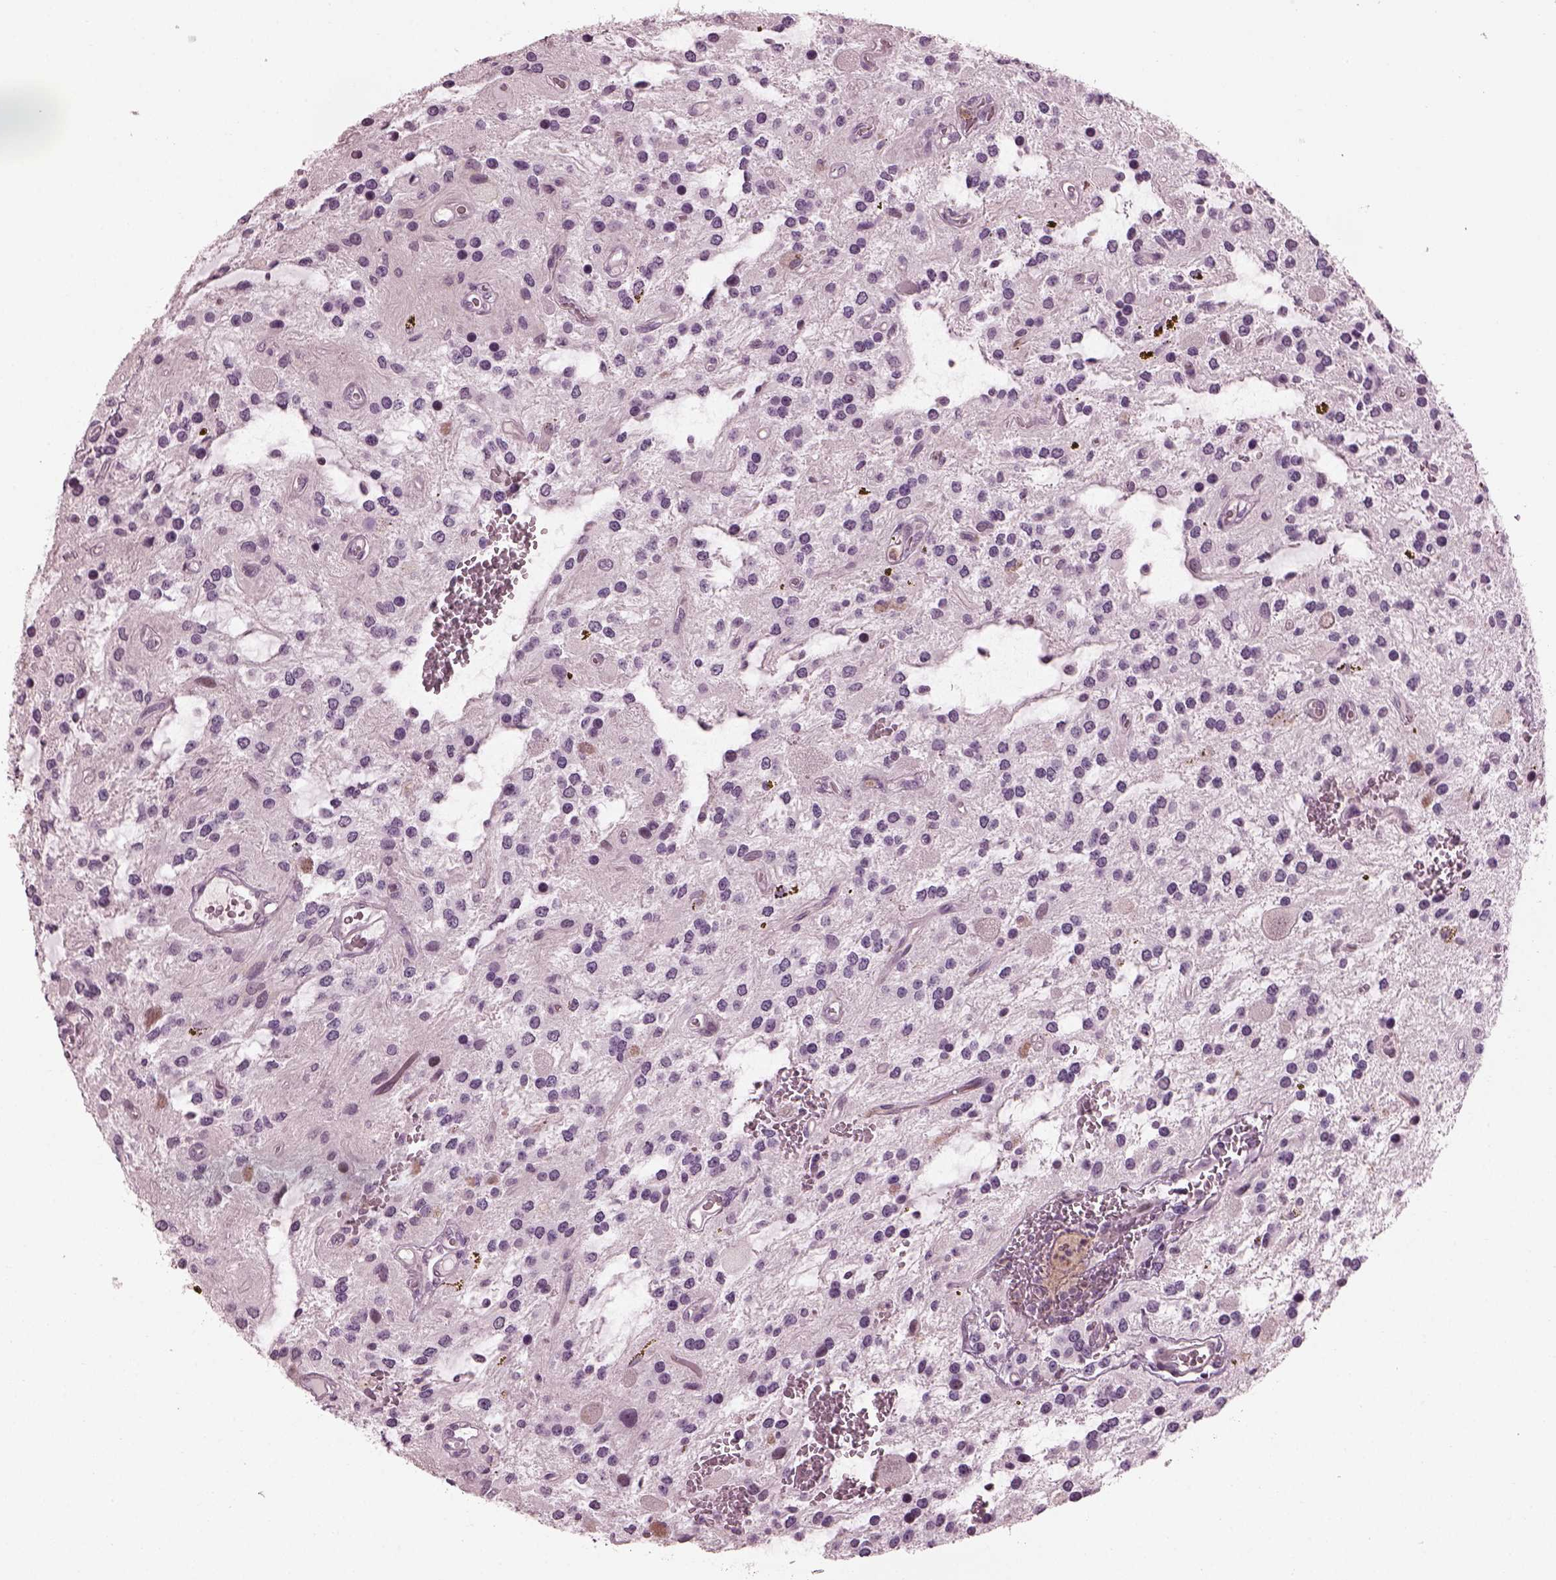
{"staining": {"intensity": "negative", "quantity": "none", "location": "none"}, "tissue": "glioma", "cell_type": "Tumor cells", "image_type": "cancer", "snomed": [{"axis": "morphology", "description": "Glioma, malignant, Low grade"}, {"axis": "topography", "description": "Cerebellum"}], "caption": "This is a histopathology image of immunohistochemistry (IHC) staining of glioma, which shows no staining in tumor cells.", "gene": "BFSP1", "patient": {"sex": "female", "age": 14}}